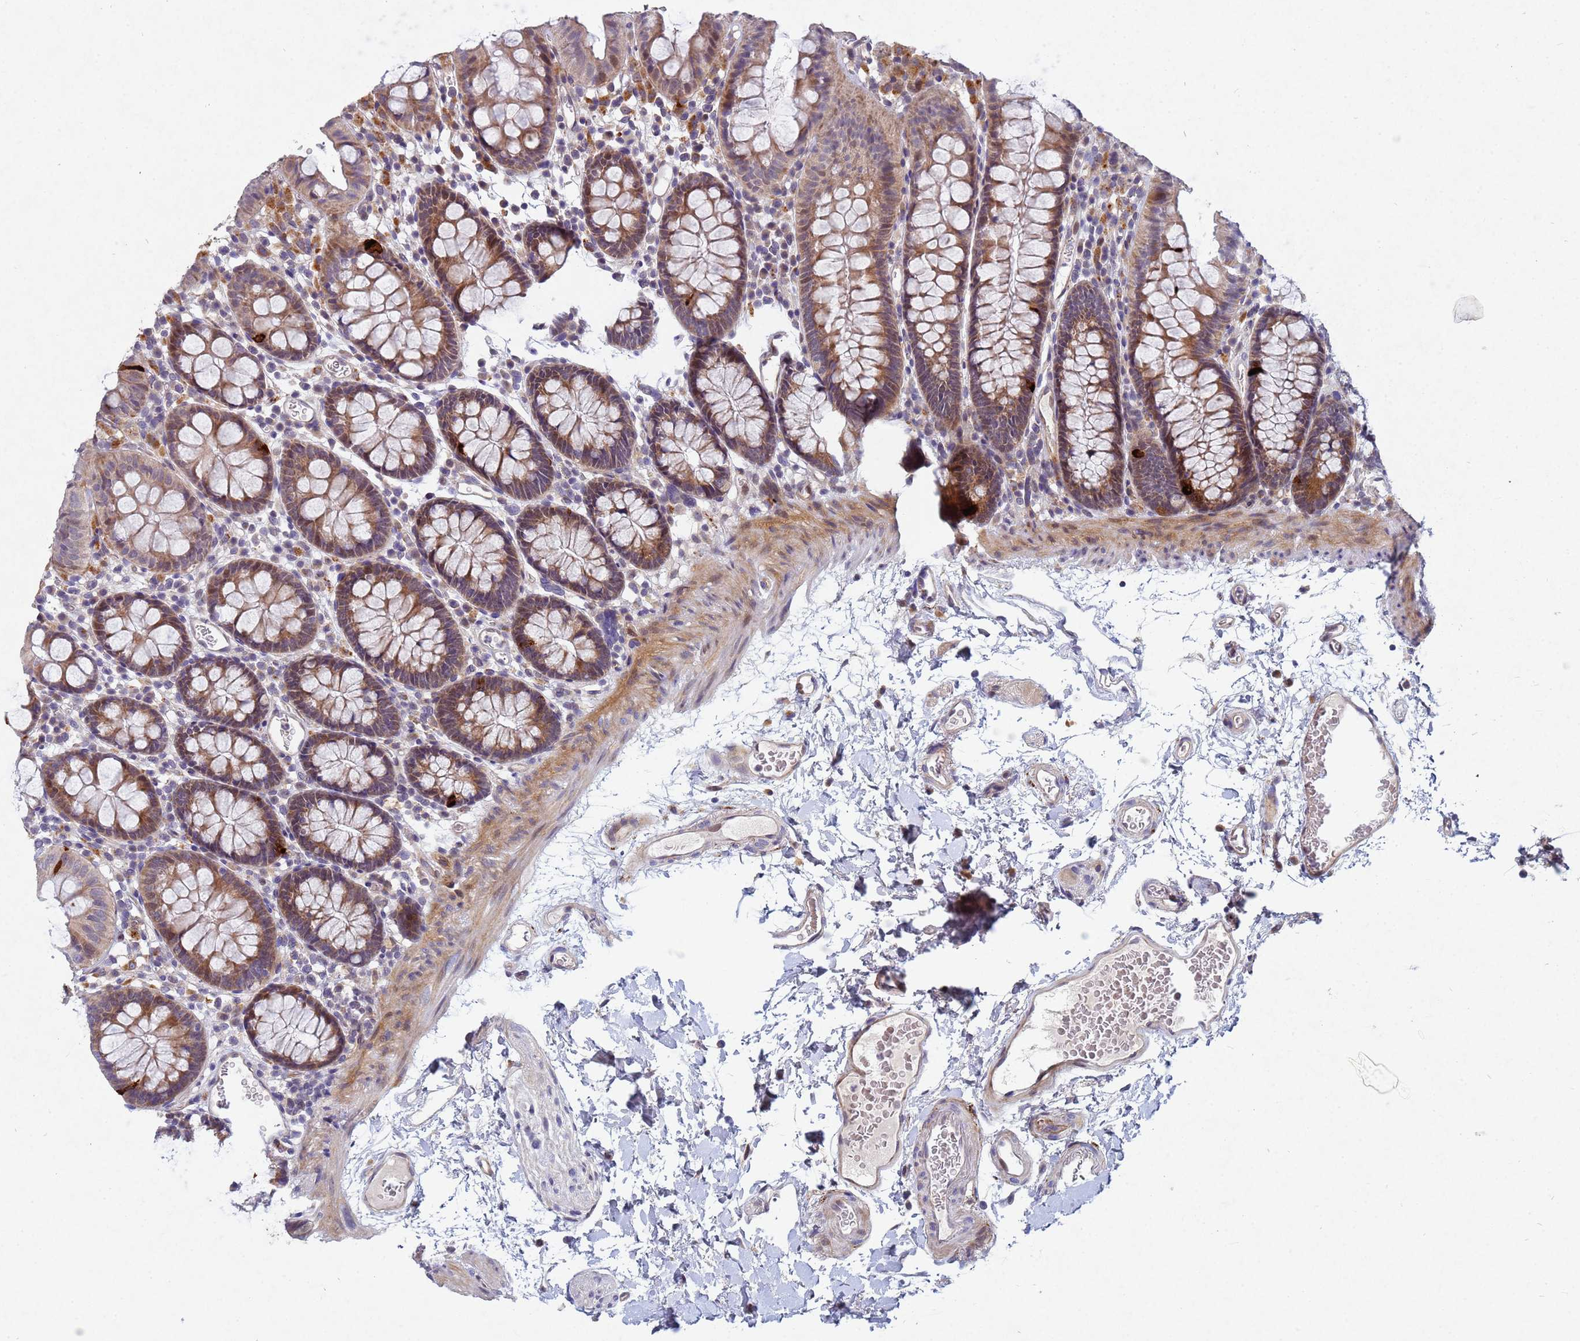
{"staining": {"intensity": "weak", "quantity": "25%-75%", "location": "cytoplasmic/membranous"}, "tissue": "colon", "cell_type": "Endothelial cells", "image_type": "normal", "snomed": [{"axis": "morphology", "description": "Normal tissue, NOS"}, {"axis": "topography", "description": "Colon"}], "caption": "A photomicrograph of colon stained for a protein demonstrates weak cytoplasmic/membranous brown staining in endothelial cells. (DAB IHC with brightfield microscopy, high magnification).", "gene": "TNPO2", "patient": {"sex": "male", "age": 75}}